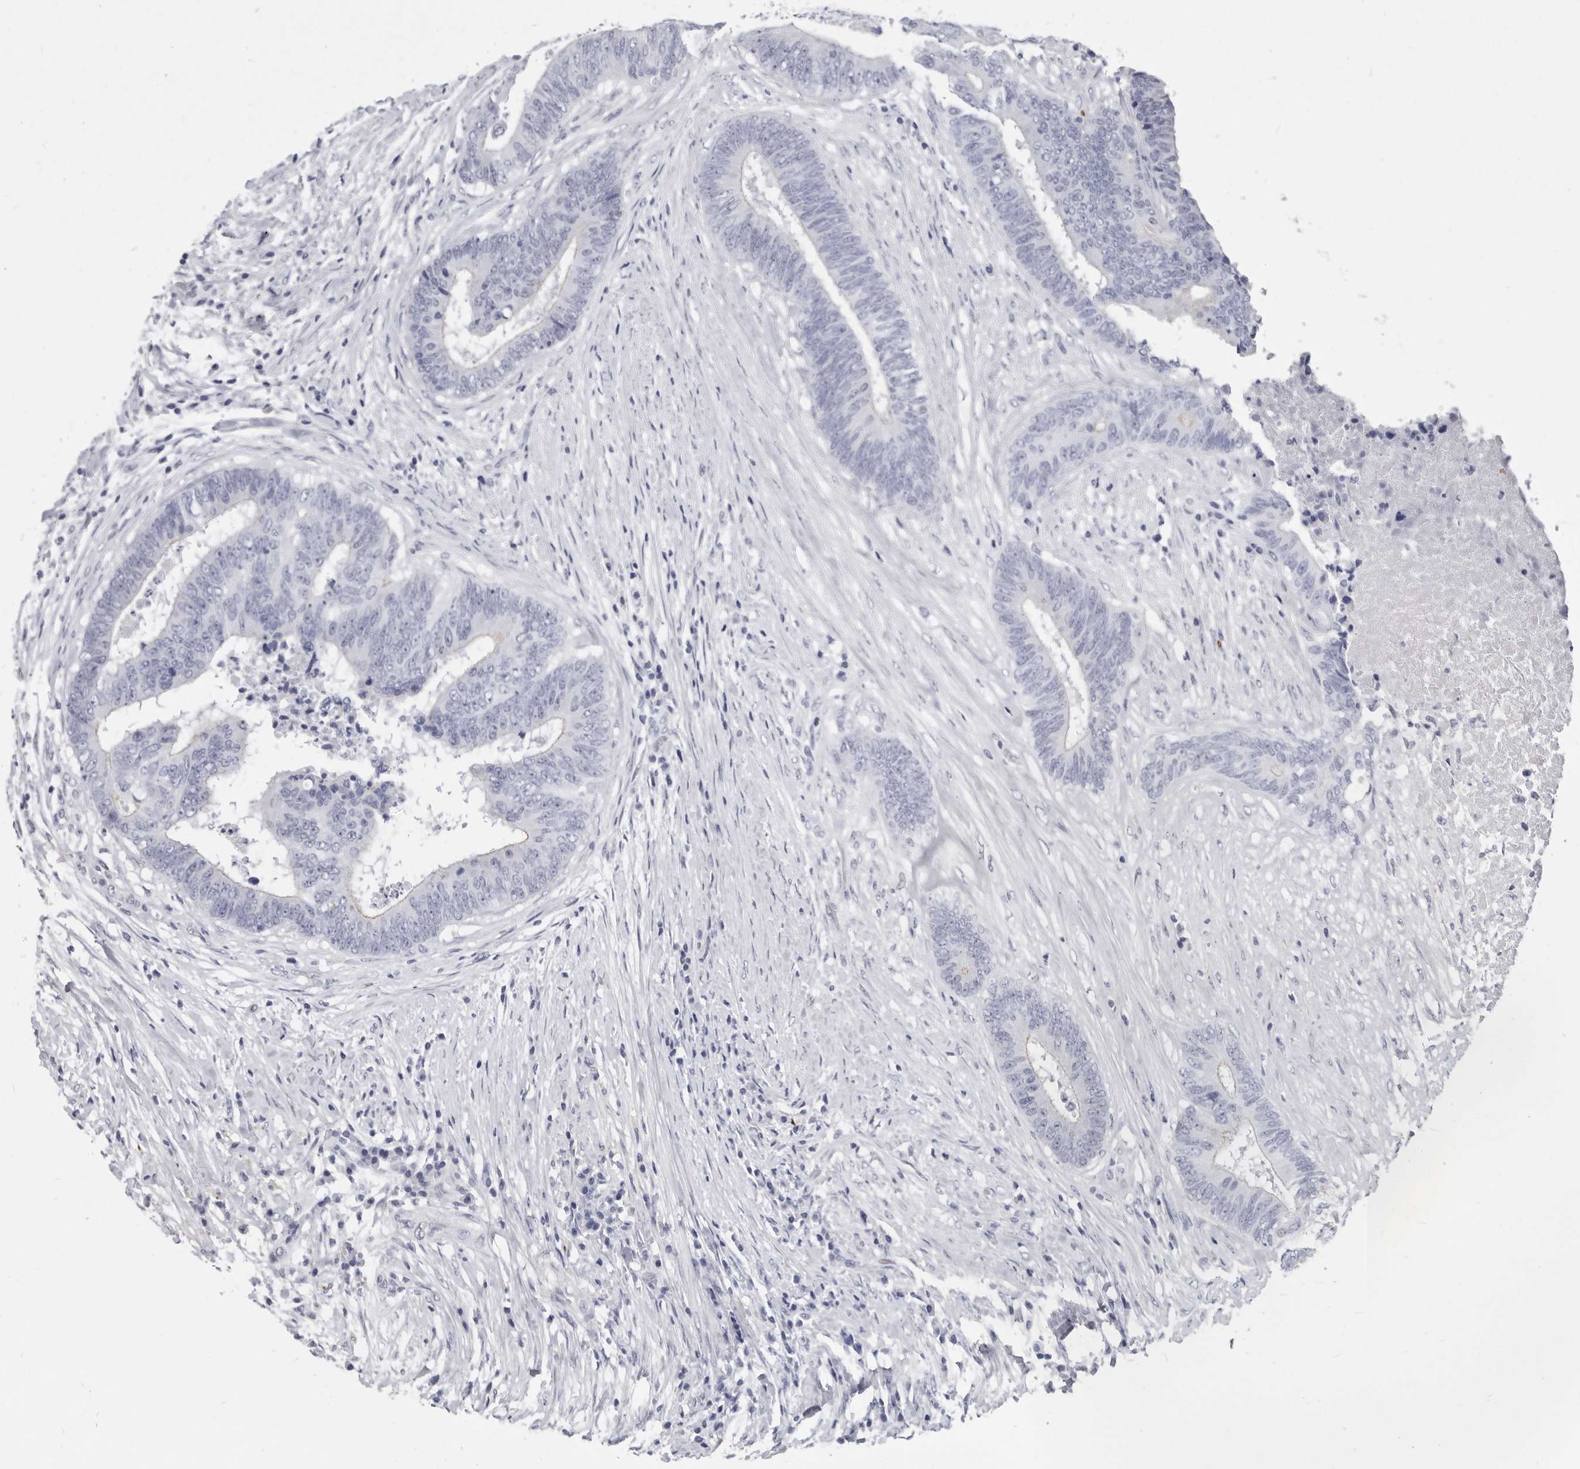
{"staining": {"intensity": "negative", "quantity": "none", "location": "none"}, "tissue": "colorectal cancer", "cell_type": "Tumor cells", "image_type": "cancer", "snomed": [{"axis": "morphology", "description": "Adenocarcinoma, NOS"}, {"axis": "topography", "description": "Rectum"}], "caption": "An immunohistochemistry image of colorectal cancer is shown. There is no staining in tumor cells of colorectal cancer.", "gene": "WRAP73", "patient": {"sex": "male", "age": 72}}